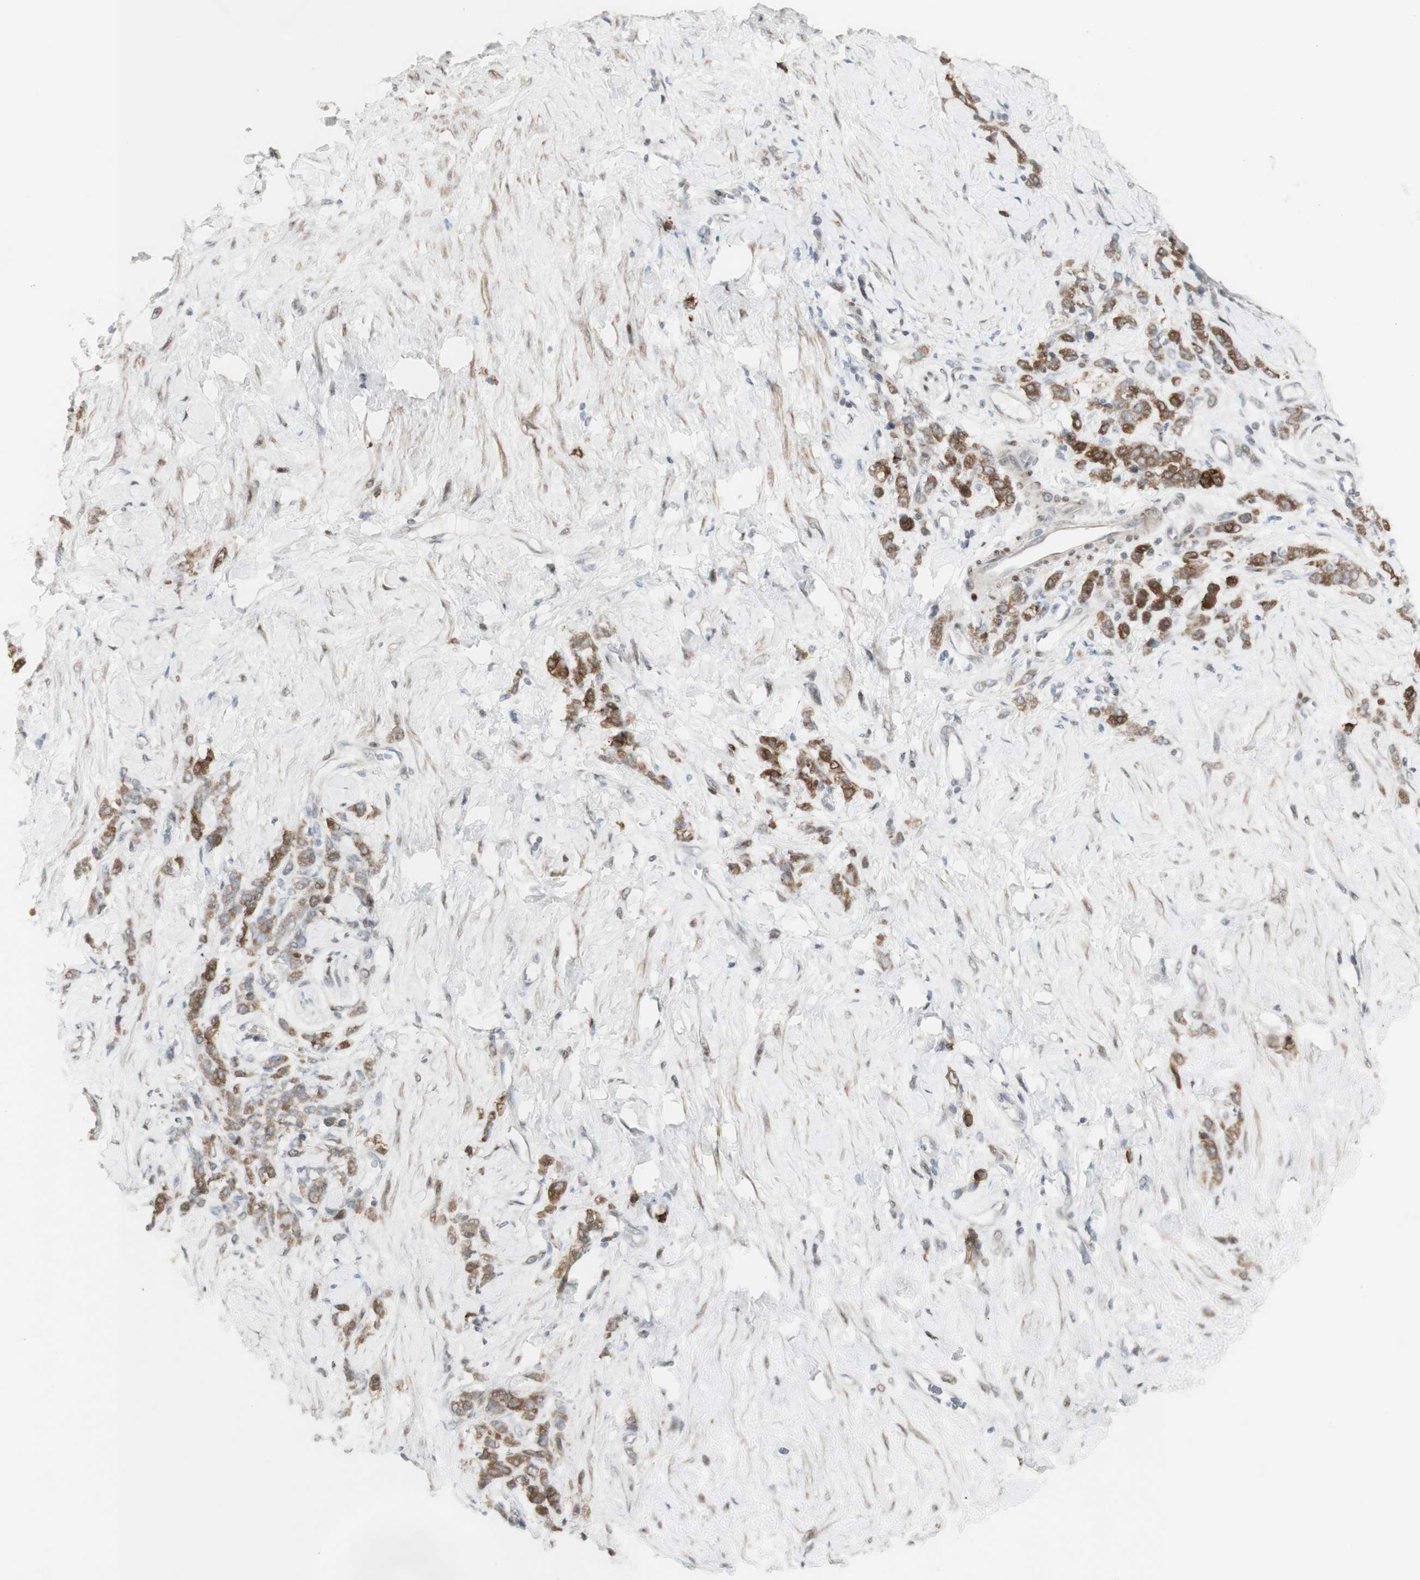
{"staining": {"intensity": "strong", "quantity": ">75%", "location": "cytoplasmic/membranous"}, "tissue": "stomach cancer", "cell_type": "Tumor cells", "image_type": "cancer", "snomed": [{"axis": "morphology", "description": "Adenocarcinoma, NOS"}, {"axis": "topography", "description": "Stomach"}], "caption": "Strong cytoplasmic/membranous staining for a protein is identified in approximately >75% of tumor cells of adenocarcinoma (stomach) using immunohistochemistry (IHC).", "gene": "C1orf116", "patient": {"sex": "male", "age": 82}}